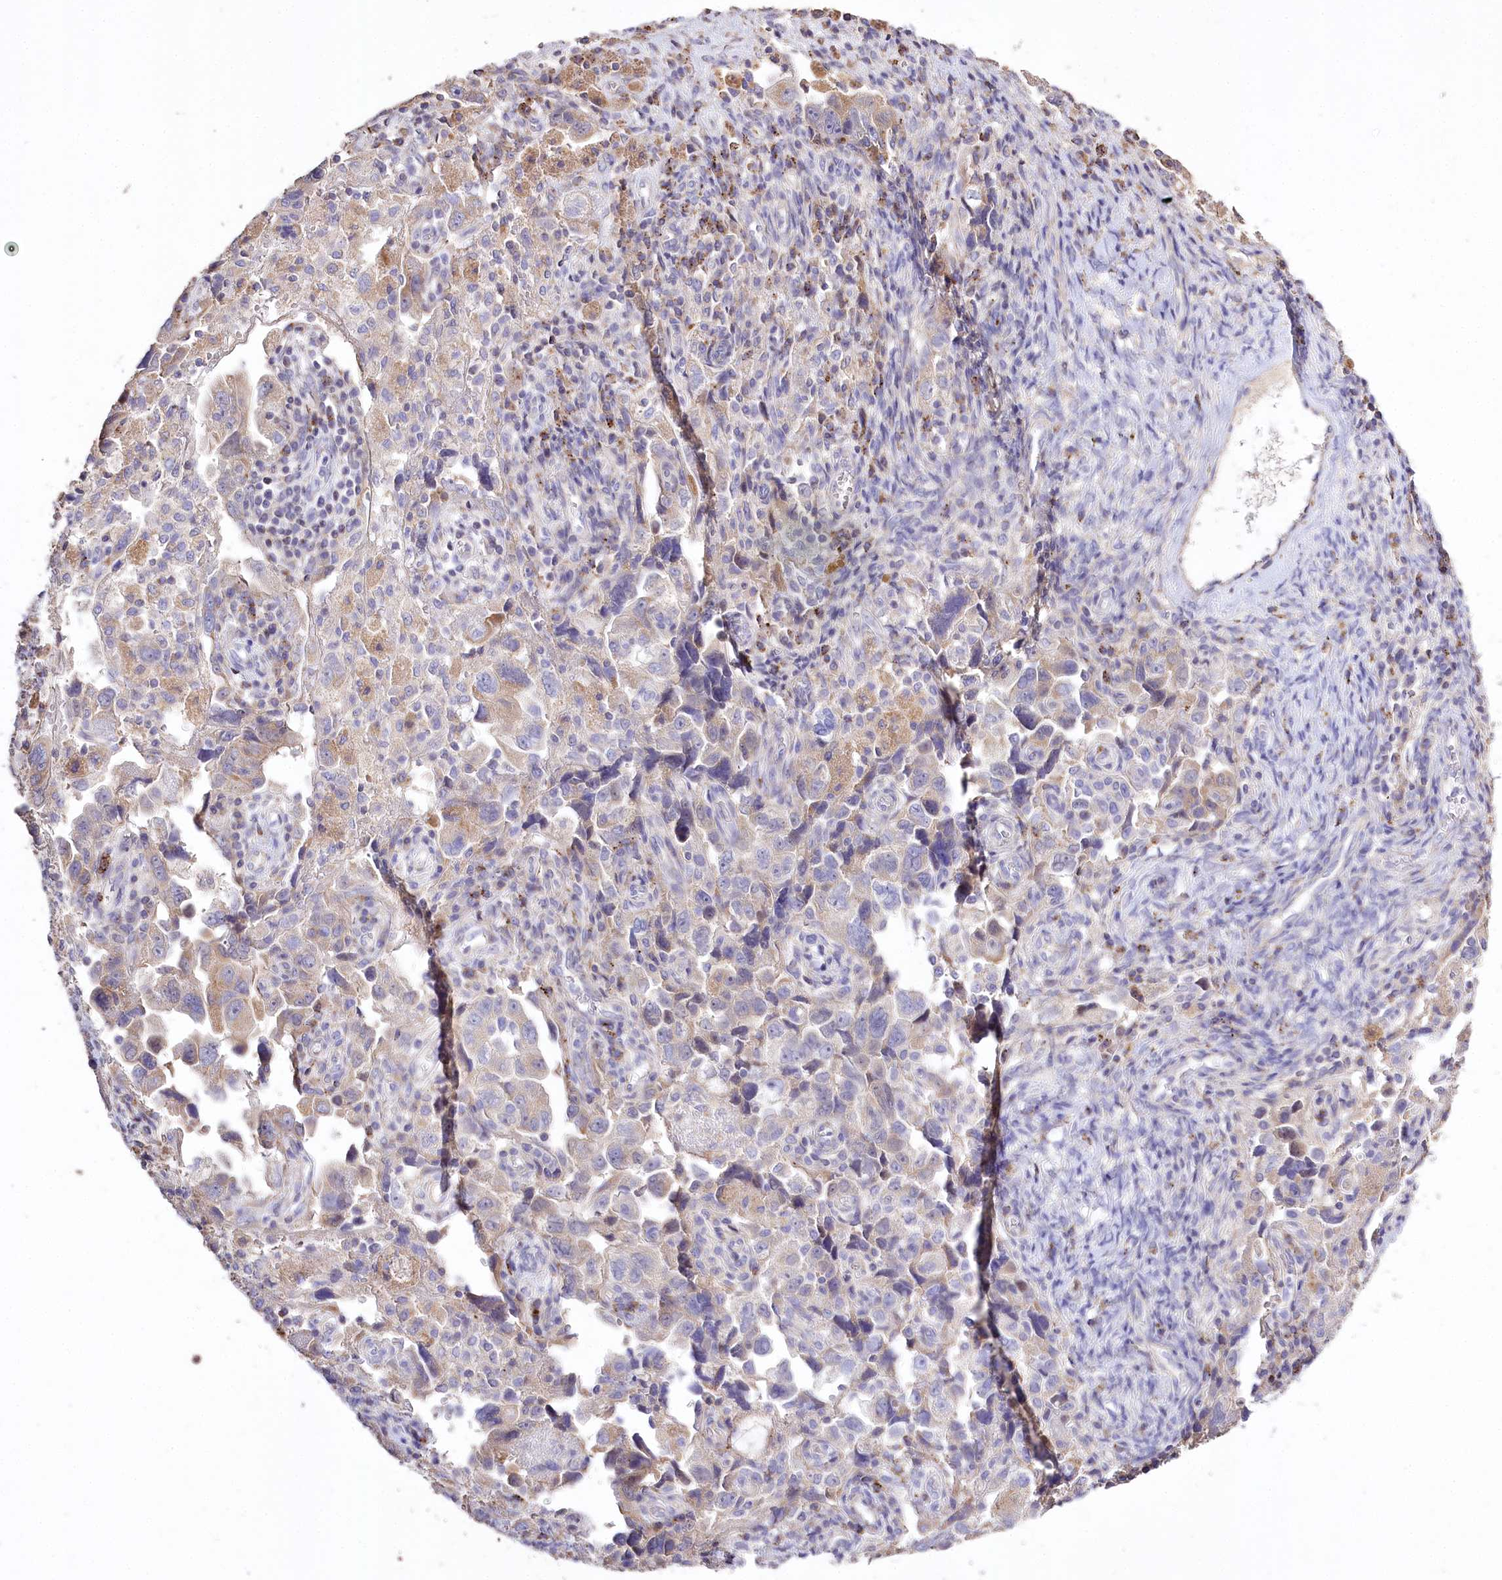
{"staining": {"intensity": "weak", "quantity": ">75%", "location": "cytoplasmic/membranous"}, "tissue": "ovarian cancer", "cell_type": "Tumor cells", "image_type": "cancer", "snomed": [{"axis": "morphology", "description": "Carcinoma, NOS"}, {"axis": "morphology", "description": "Cystadenocarcinoma, serous, NOS"}, {"axis": "topography", "description": "Ovary"}], "caption": "Immunohistochemical staining of human carcinoma (ovarian) exhibits low levels of weak cytoplasmic/membranous protein expression in approximately >75% of tumor cells.", "gene": "PTER", "patient": {"sex": "female", "age": 69}}